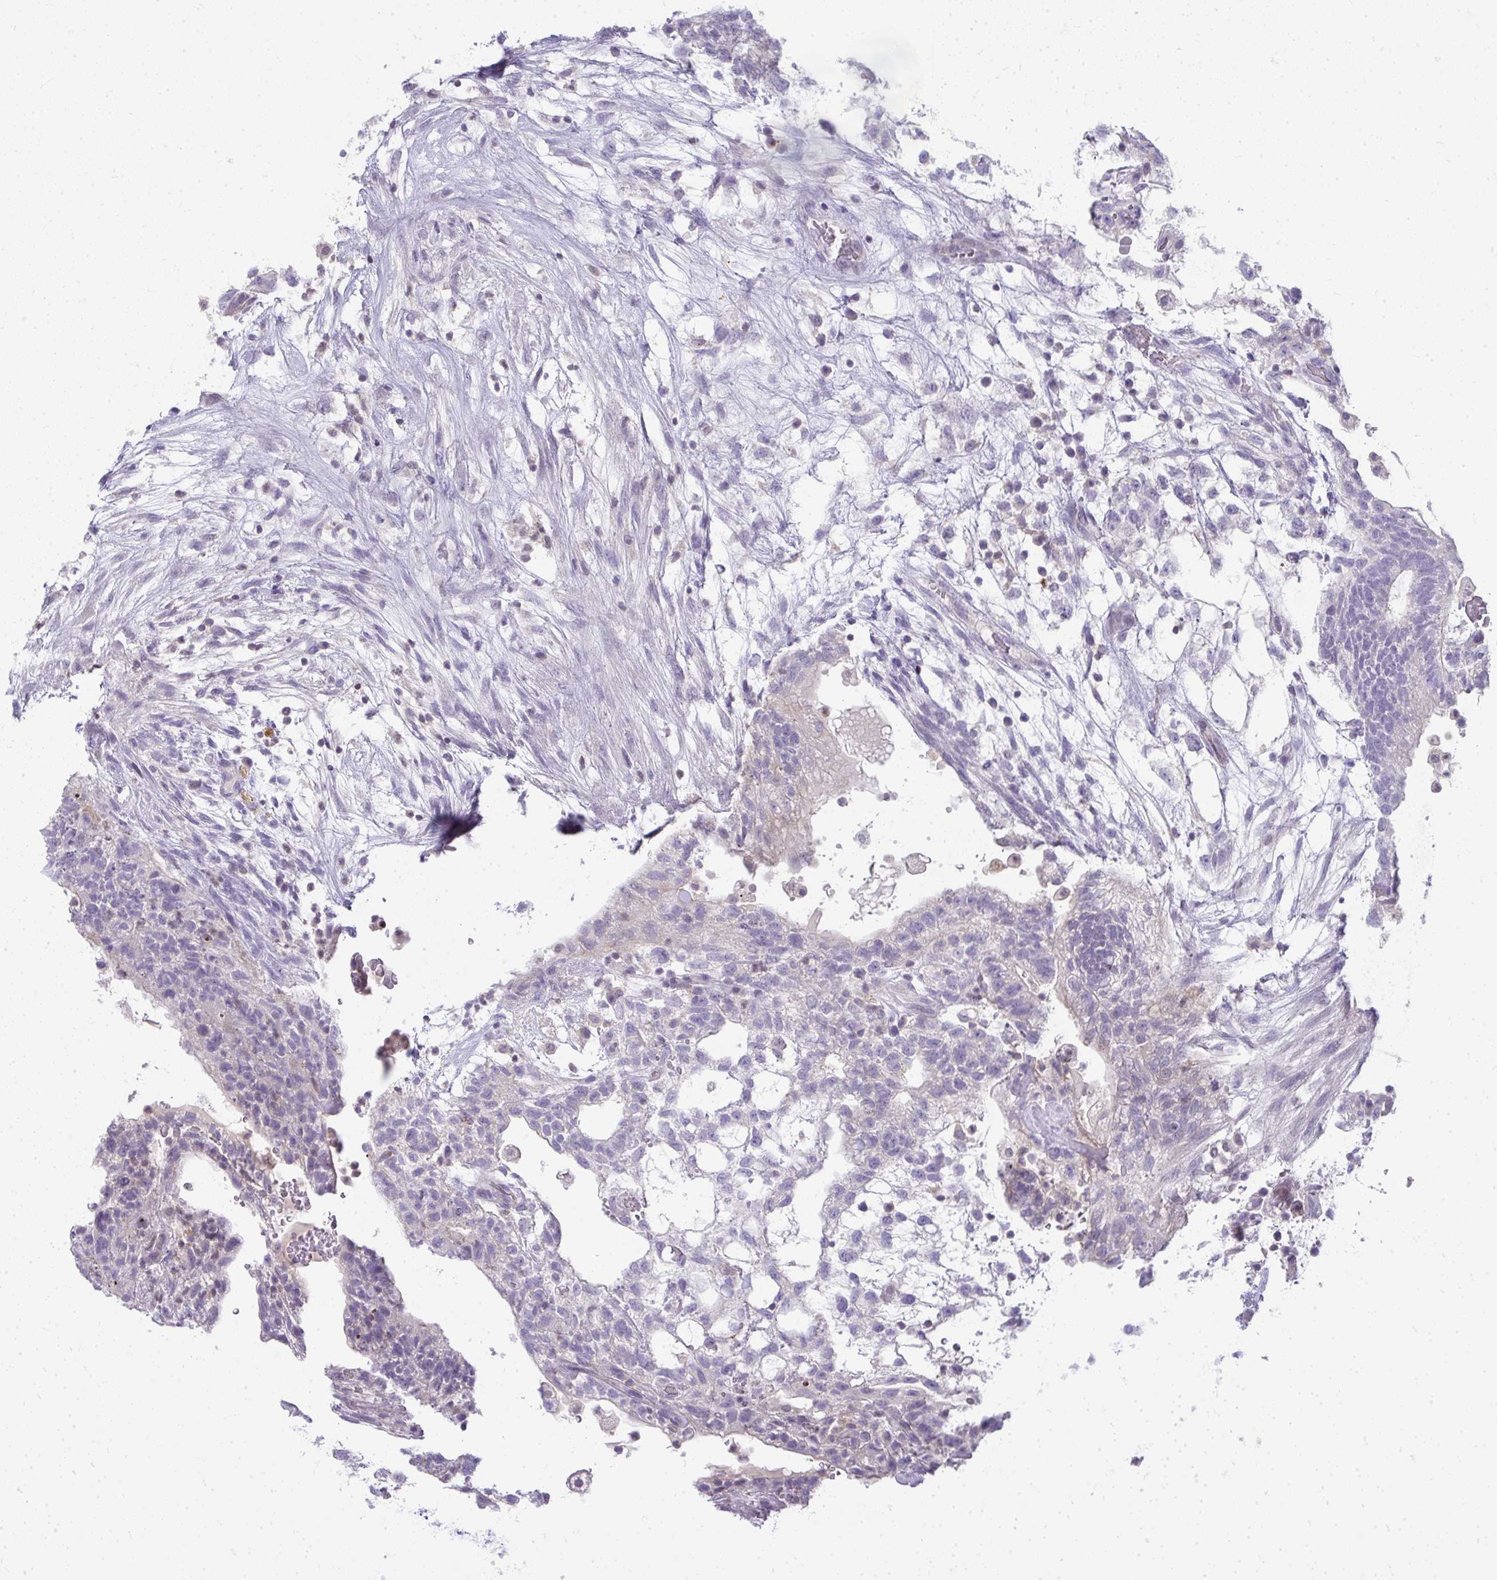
{"staining": {"intensity": "negative", "quantity": "none", "location": "none"}, "tissue": "testis cancer", "cell_type": "Tumor cells", "image_type": "cancer", "snomed": [{"axis": "morphology", "description": "Normal tissue, NOS"}, {"axis": "morphology", "description": "Carcinoma, Embryonal, NOS"}, {"axis": "topography", "description": "Testis"}], "caption": "DAB (3,3'-diaminobenzidine) immunohistochemical staining of human testis cancer (embryonal carcinoma) displays no significant expression in tumor cells. Nuclei are stained in blue.", "gene": "VPS4B", "patient": {"sex": "male", "age": 32}}